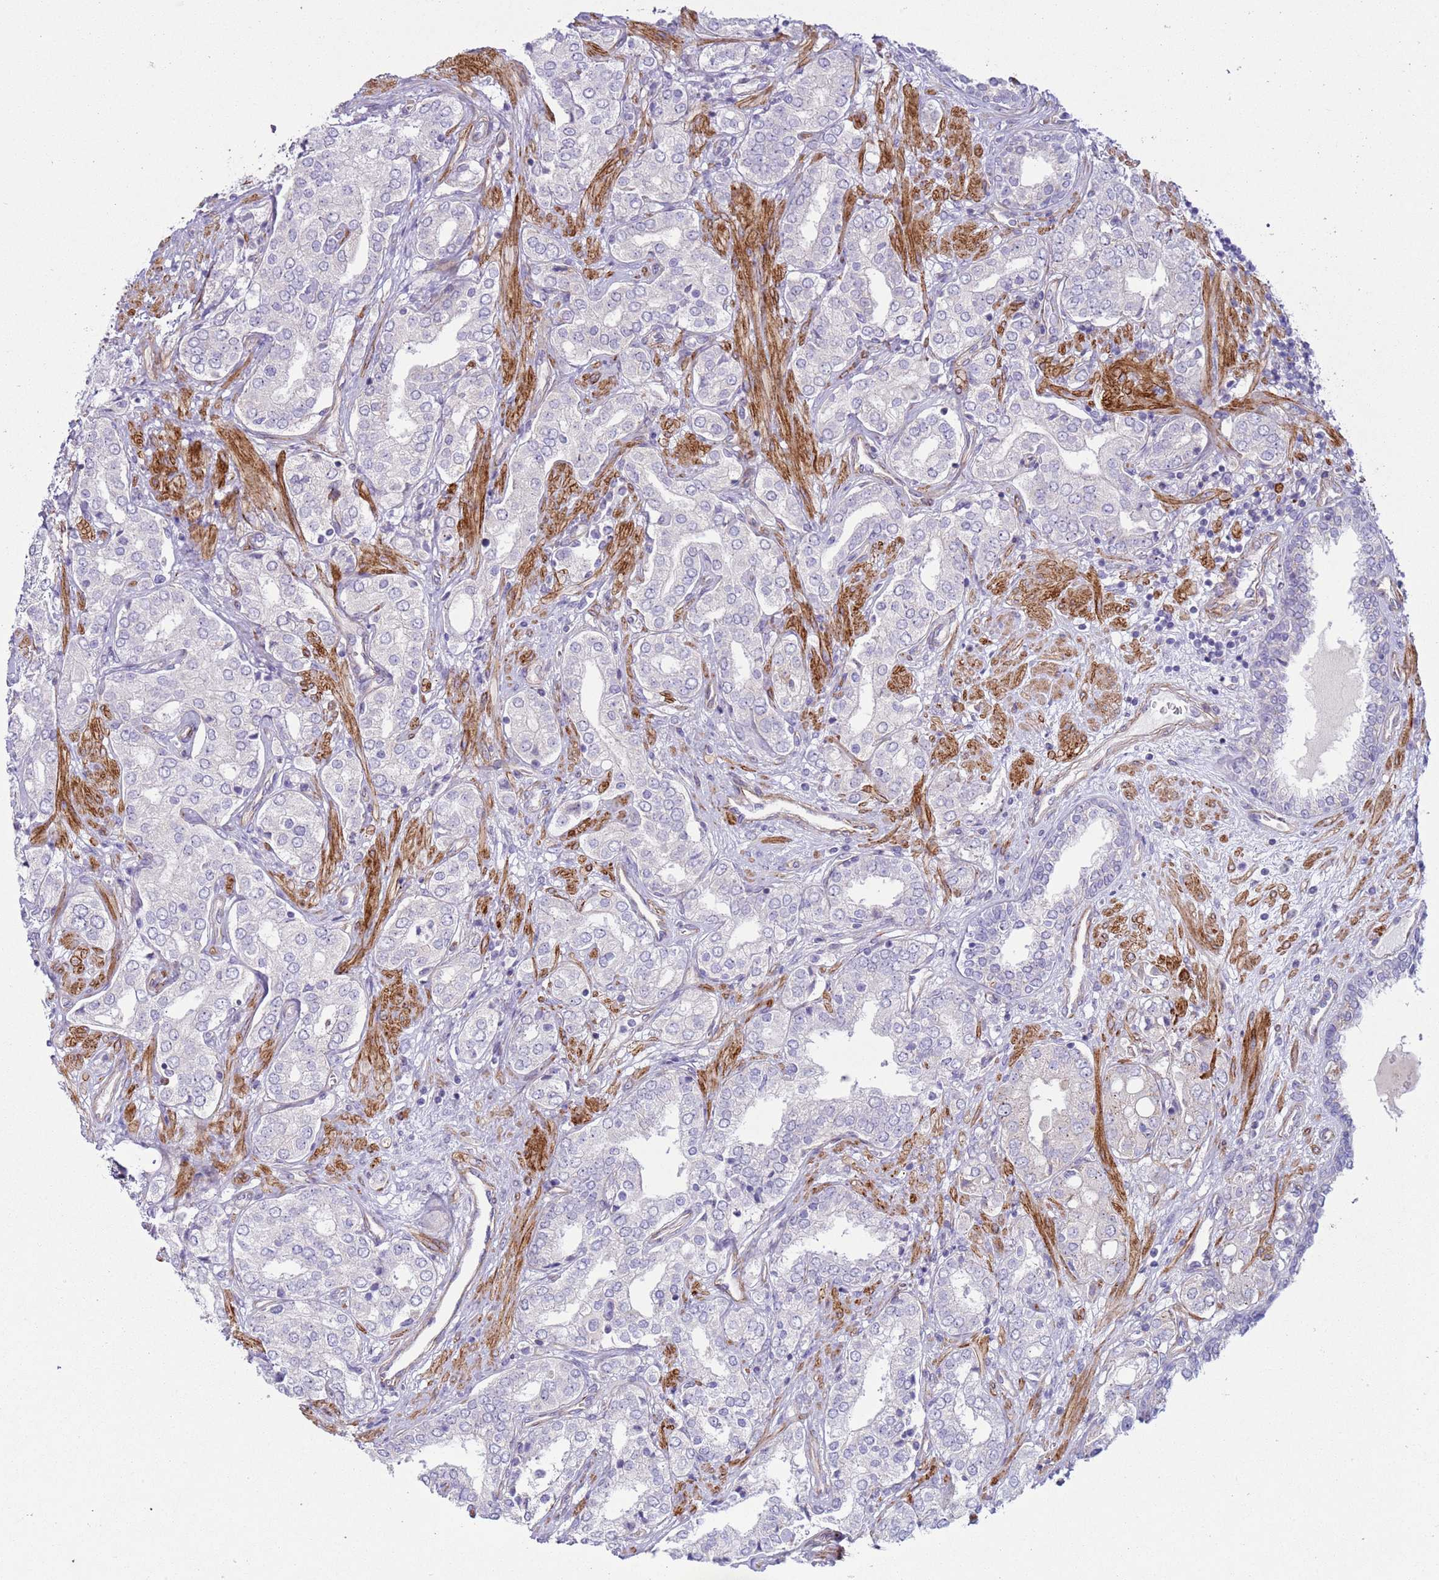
{"staining": {"intensity": "negative", "quantity": "none", "location": "none"}, "tissue": "prostate cancer", "cell_type": "Tumor cells", "image_type": "cancer", "snomed": [{"axis": "morphology", "description": "Adenocarcinoma, High grade"}, {"axis": "topography", "description": "Prostate"}], "caption": "There is no significant positivity in tumor cells of adenocarcinoma (high-grade) (prostate).", "gene": "HEATR1", "patient": {"sex": "male", "age": 71}}